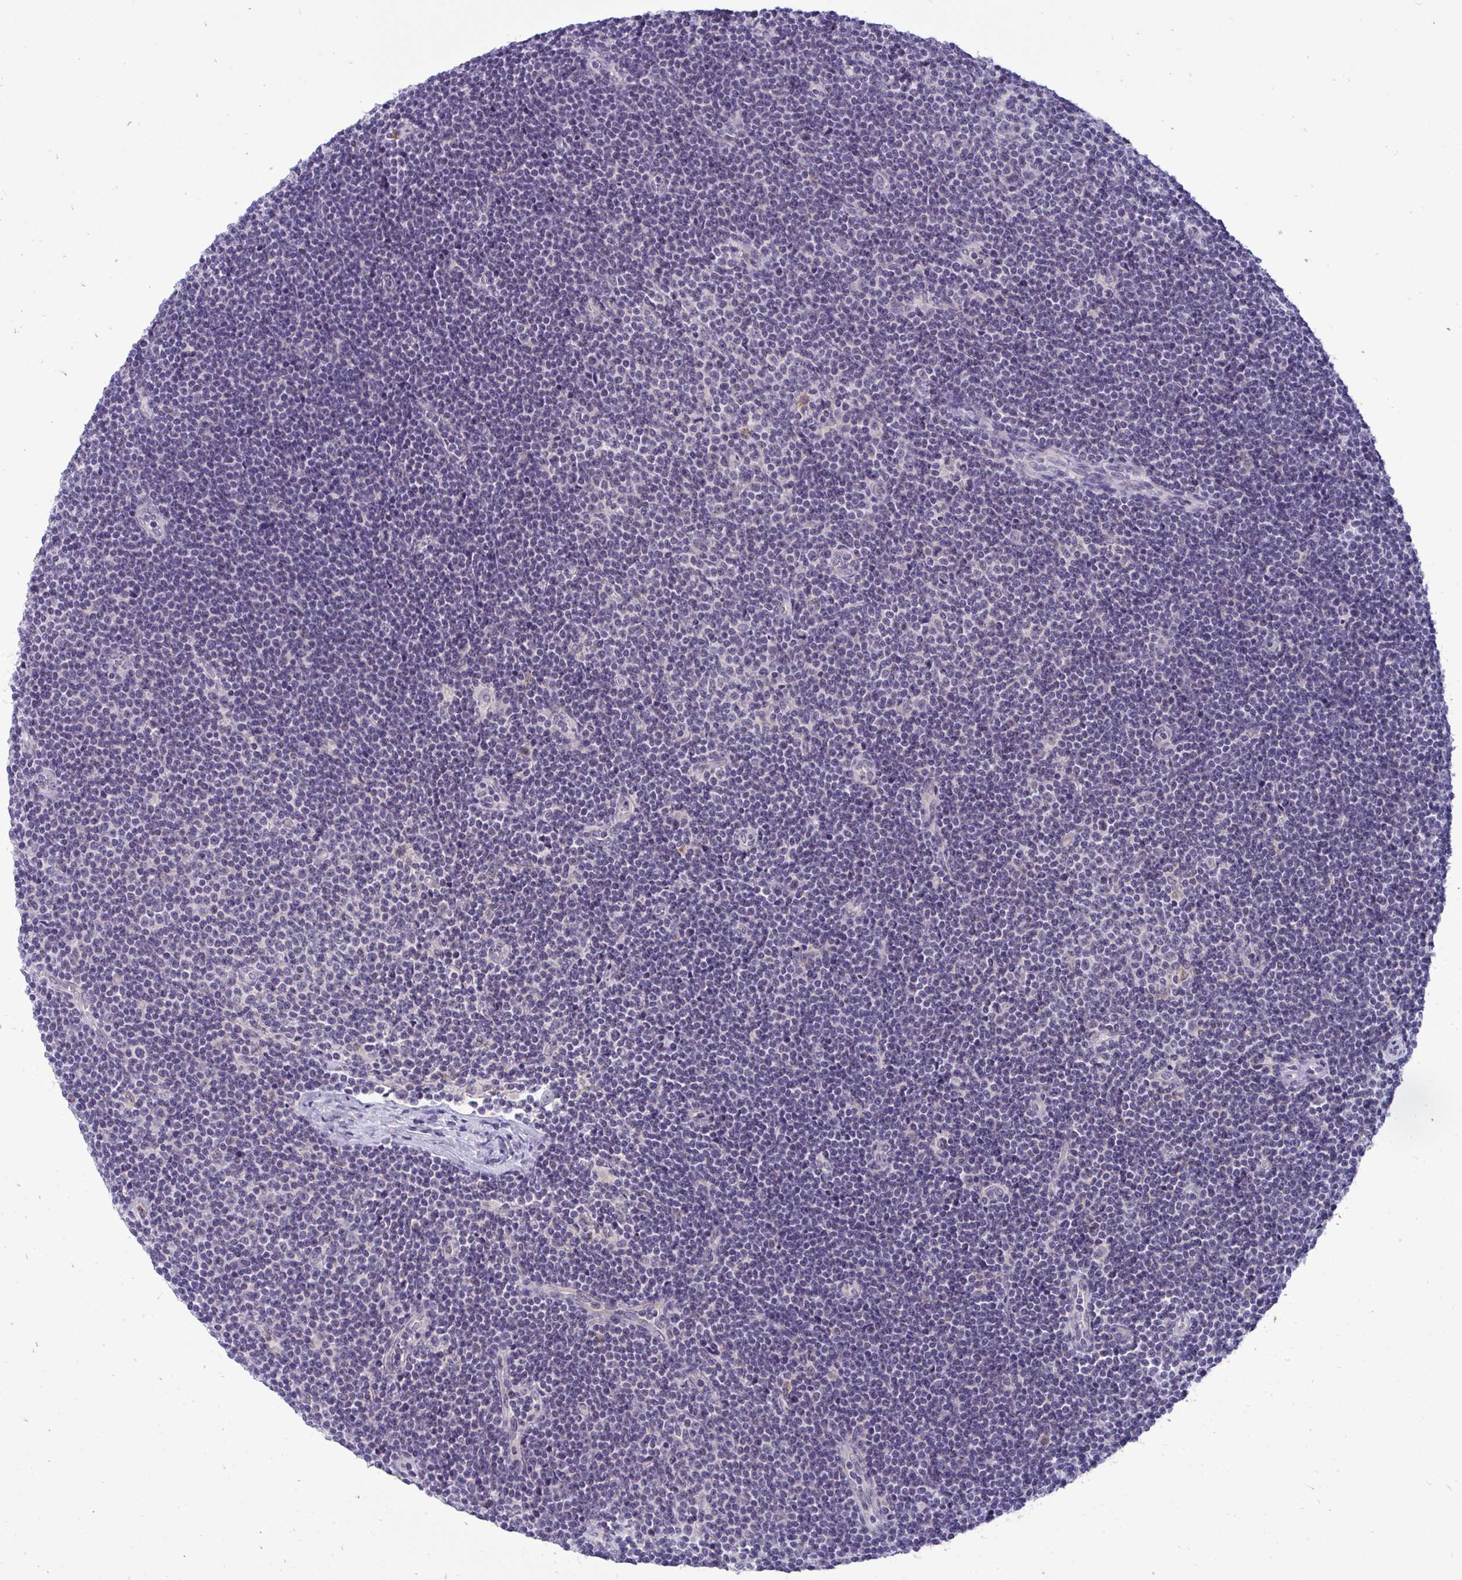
{"staining": {"intensity": "negative", "quantity": "none", "location": "none"}, "tissue": "lymphoma", "cell_type": "Tumor cells", "image_type": "cancer", "snomed": [{"axis": "morphology", "description": "Malignant lymphoma, non-Hodgkin's type, Low grade"}, {"axis": "topography", "description": "Lymph node"}], "caption": "This histopathology image is of lymphoma stained with IHC to label a protein in brown with the nuclei are counter-stained blue. There is no expression in tumor cells.", "gene": "ACSL5", "patient": {"sex": "male", "age": 48}}